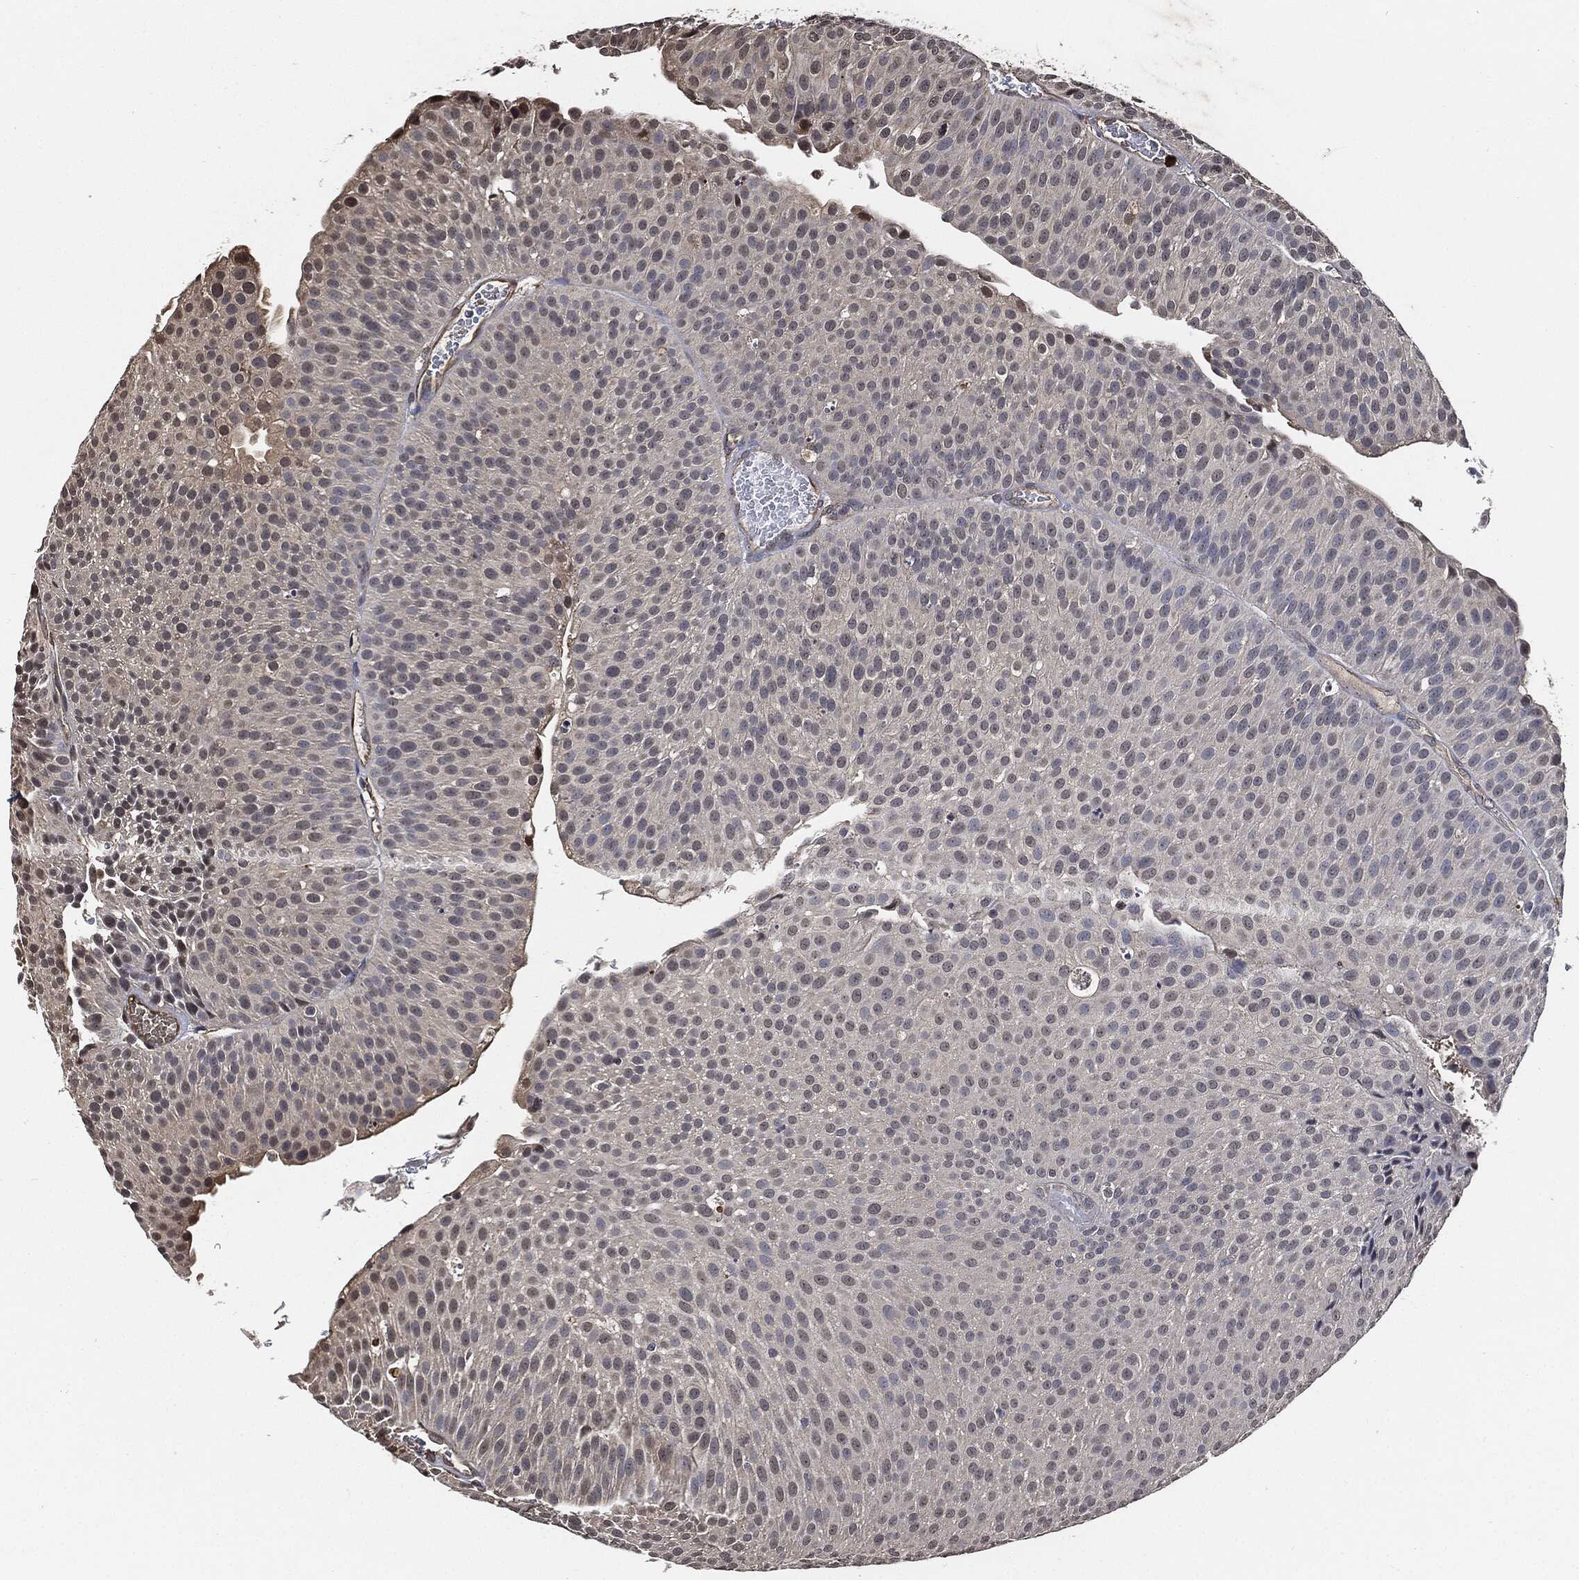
{"staining": {"intensity": "negative", "quantity": "none", "location": "none"}, "tissue": "urothelial cancer", "cell_type": "Tumor cells", "image_type": "cancer", "snomed": [{"axis": "morphology", "description": "Urothelial carcinoma, Low grade"}, {"axis": "topography", "description": "Urinary bladder"}], "caption": "Image shows no significant protein staining in tumor cells of urothelial cancer.", "gene": "S100A9", "patient": {"sex": "male", "age": 65}}